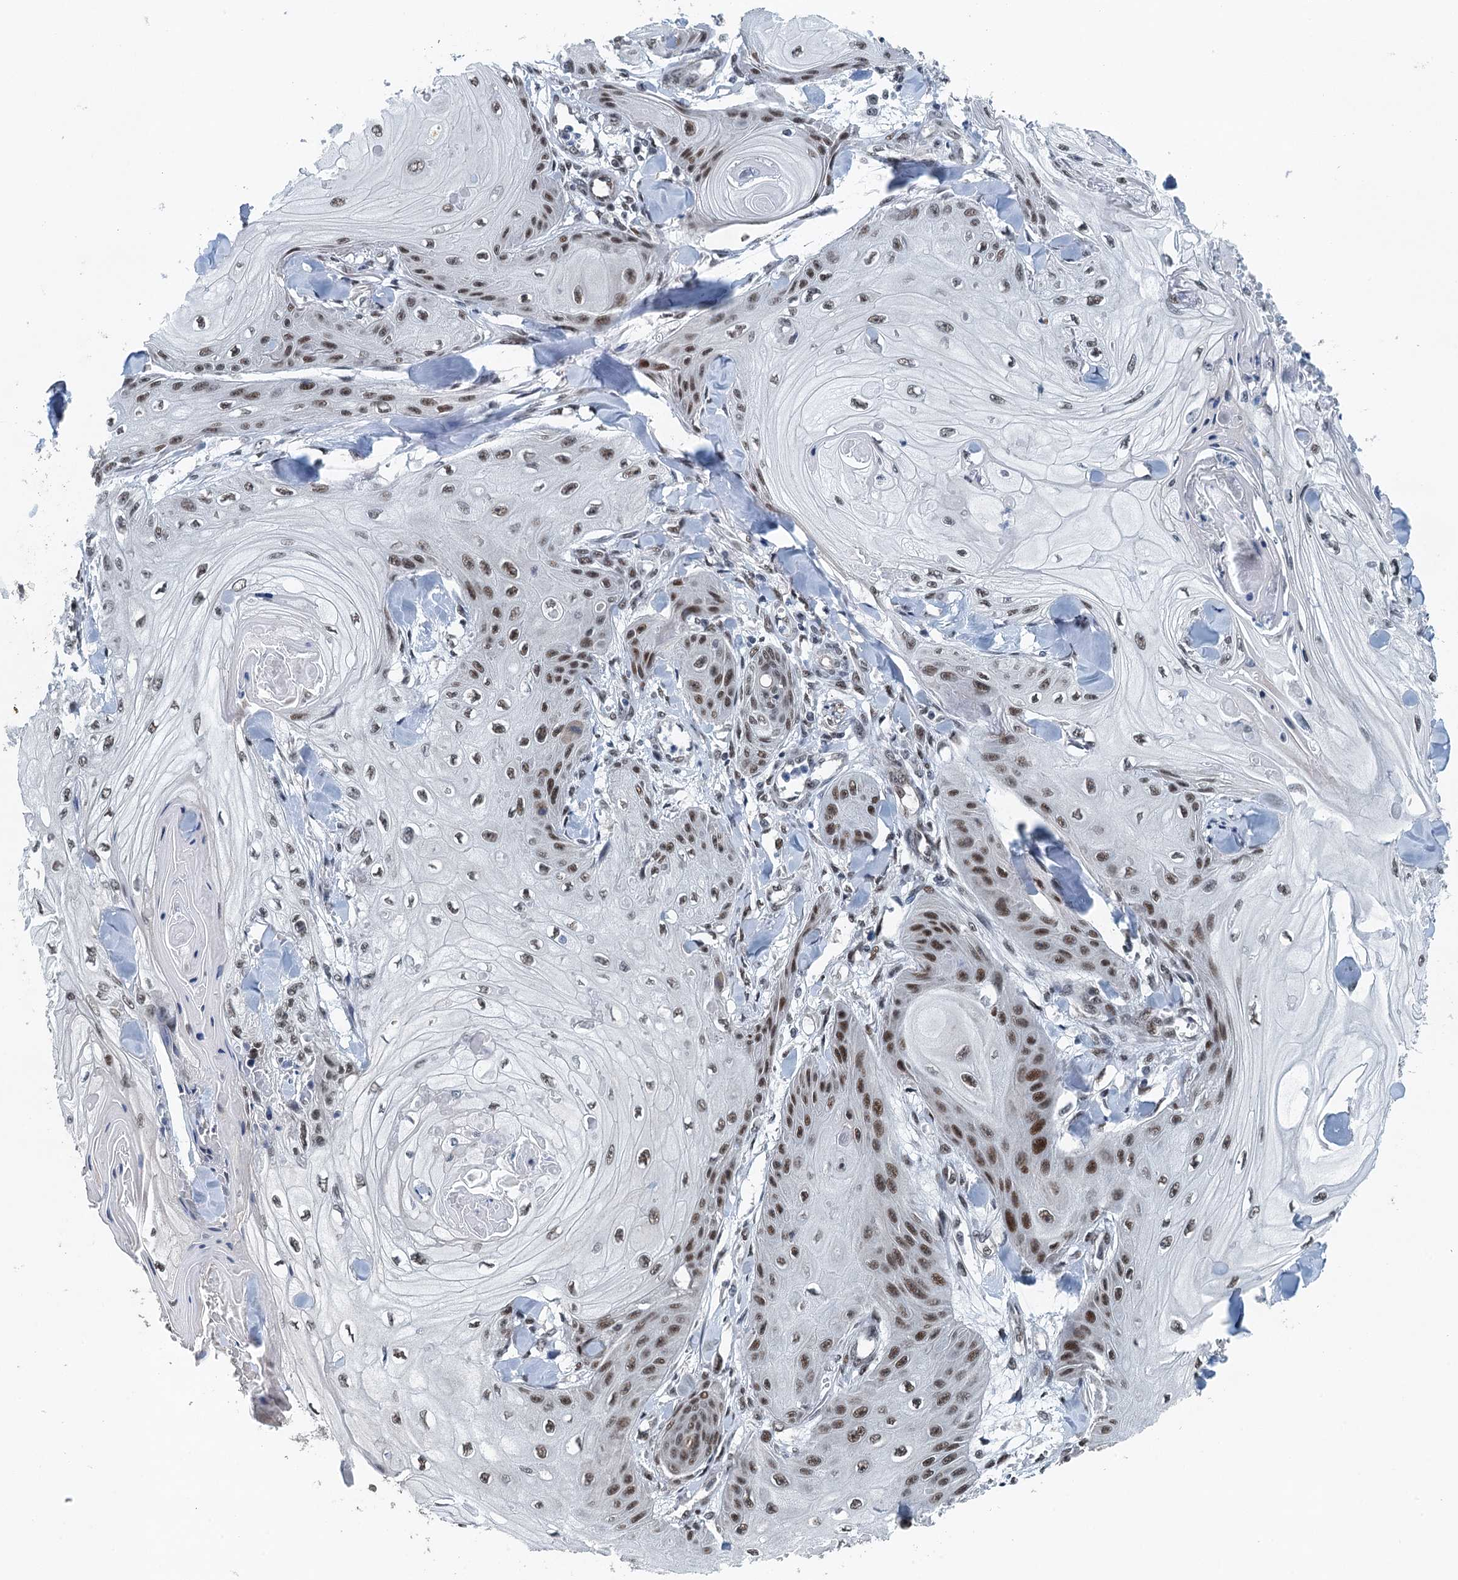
{"staining": {"intensity": "moderate", "quantity": ">75%", "location": "nuclear"}, "tissue": "skin cancer", "cell_type": "Tumor cells", "image_type": "cancer", "snomed": [{"axis": "morphology", "description": "Squamous cell carcinoma, NOS"}, {"axis": "topography", "description": "Skin"}], "caption": "A brown stain shows moderate nuclear expression of a protein in human skin cancer (squamous cell carcinoma) tumor cells.", "gene": "MTA3", "patient": {"sex": "male", "age": 74}}